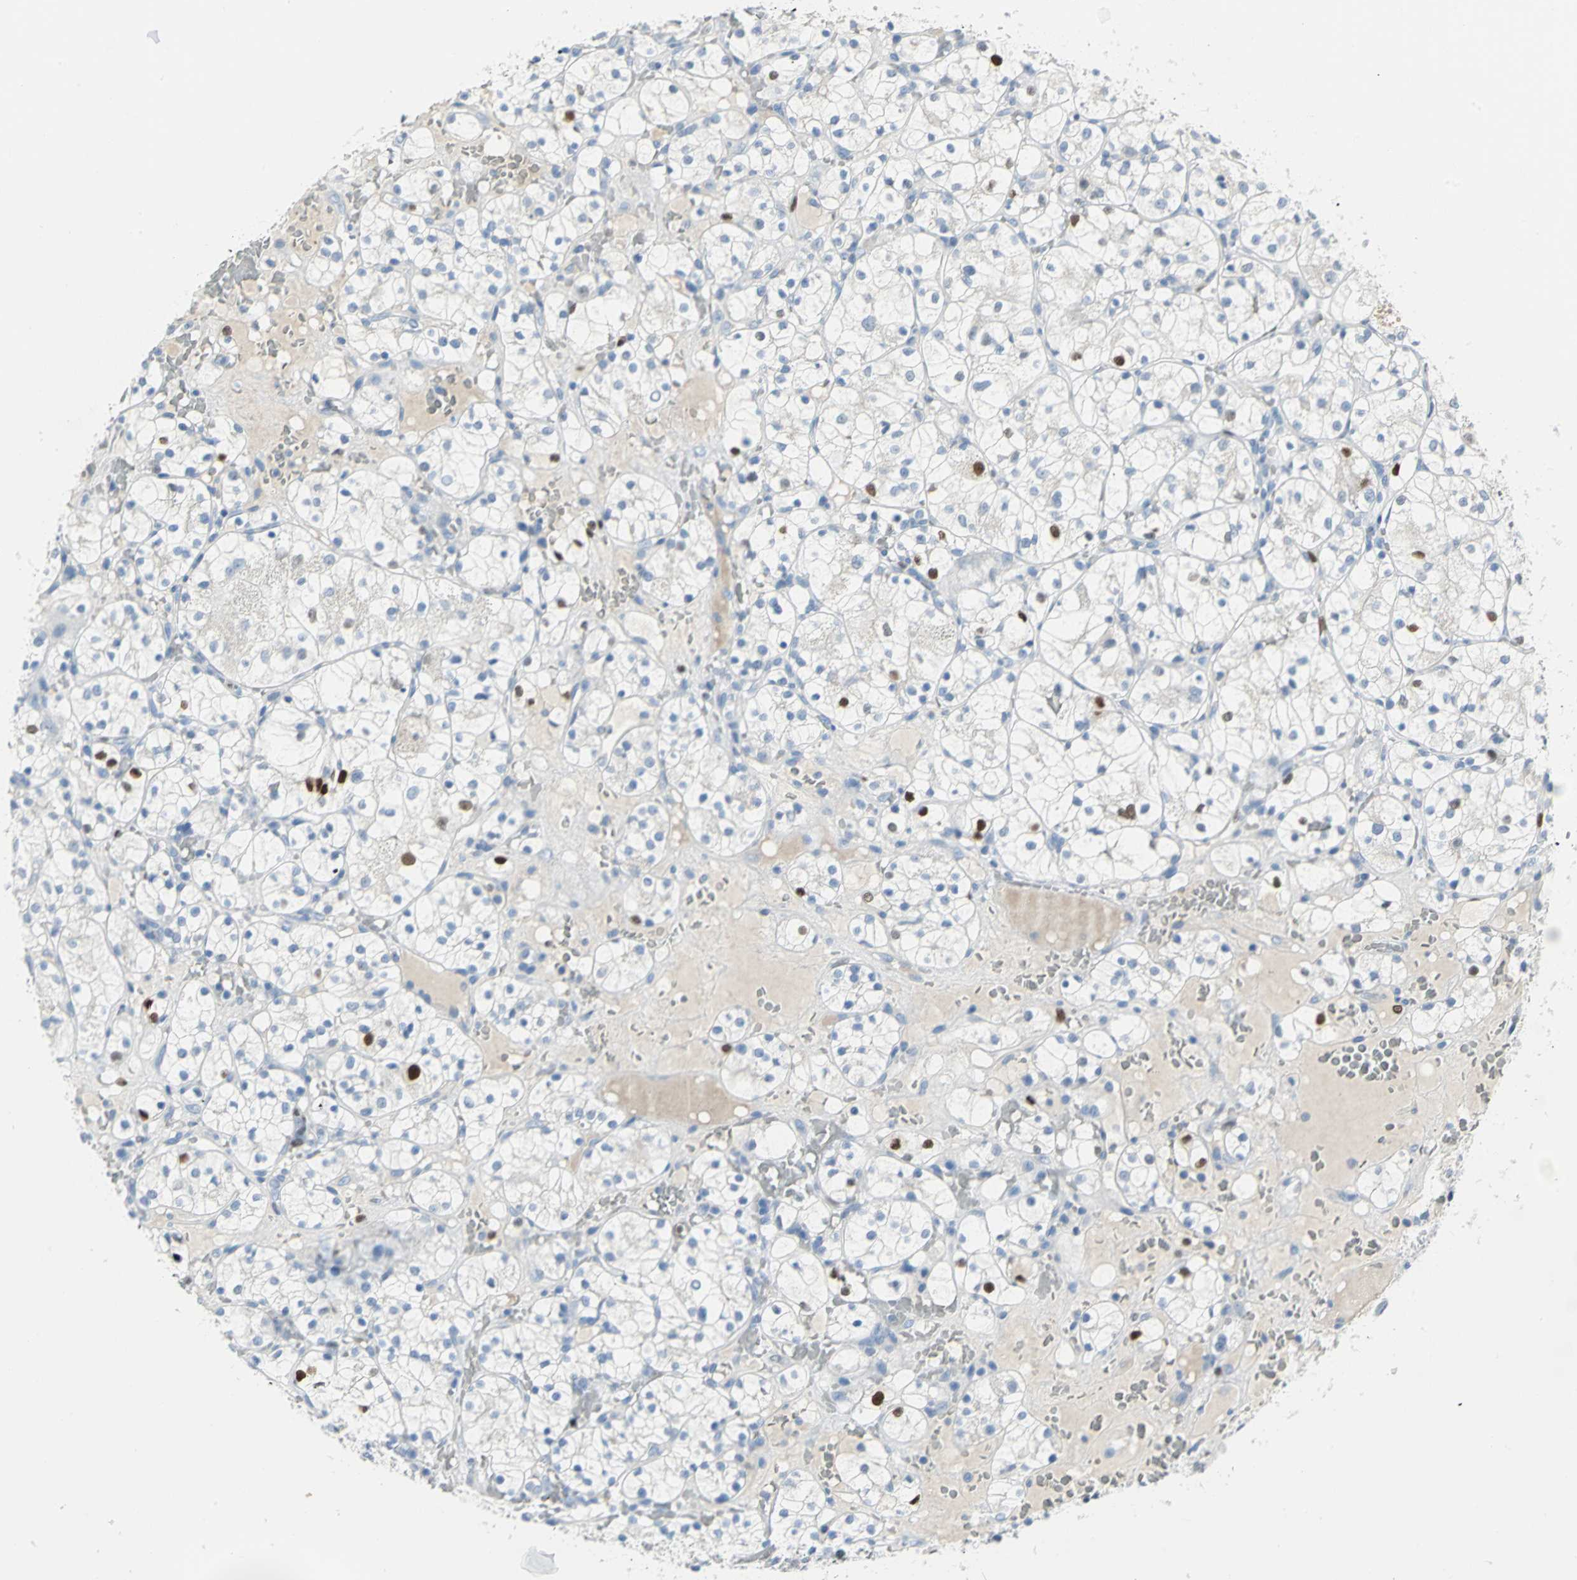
{"staining": {"intensity": "strong", "quantity": "<25%", "location": "nuclear"}, "tissue": "renal cancer", "cell_type": "Tumor cells", "image_type": "cancer", "snomed": [{"axis": "morphology", "description": "Adenocarcinoma, NOS"}, {"axis": "topography", "description": "Kidney"}], "caption": "Adenocarcinoma (renal) was stained to show a protein in brown. There is medium levels of strong nuclear staining in approximately <25% of tumor cells. The staining was performed using DAB to visualize the protein expression in brown, while the nuclei were stained in blue with hematoxylin (Magnification: 20x).", "gene": "MCM4", "patient": {"sex": "female", "age": 60}}